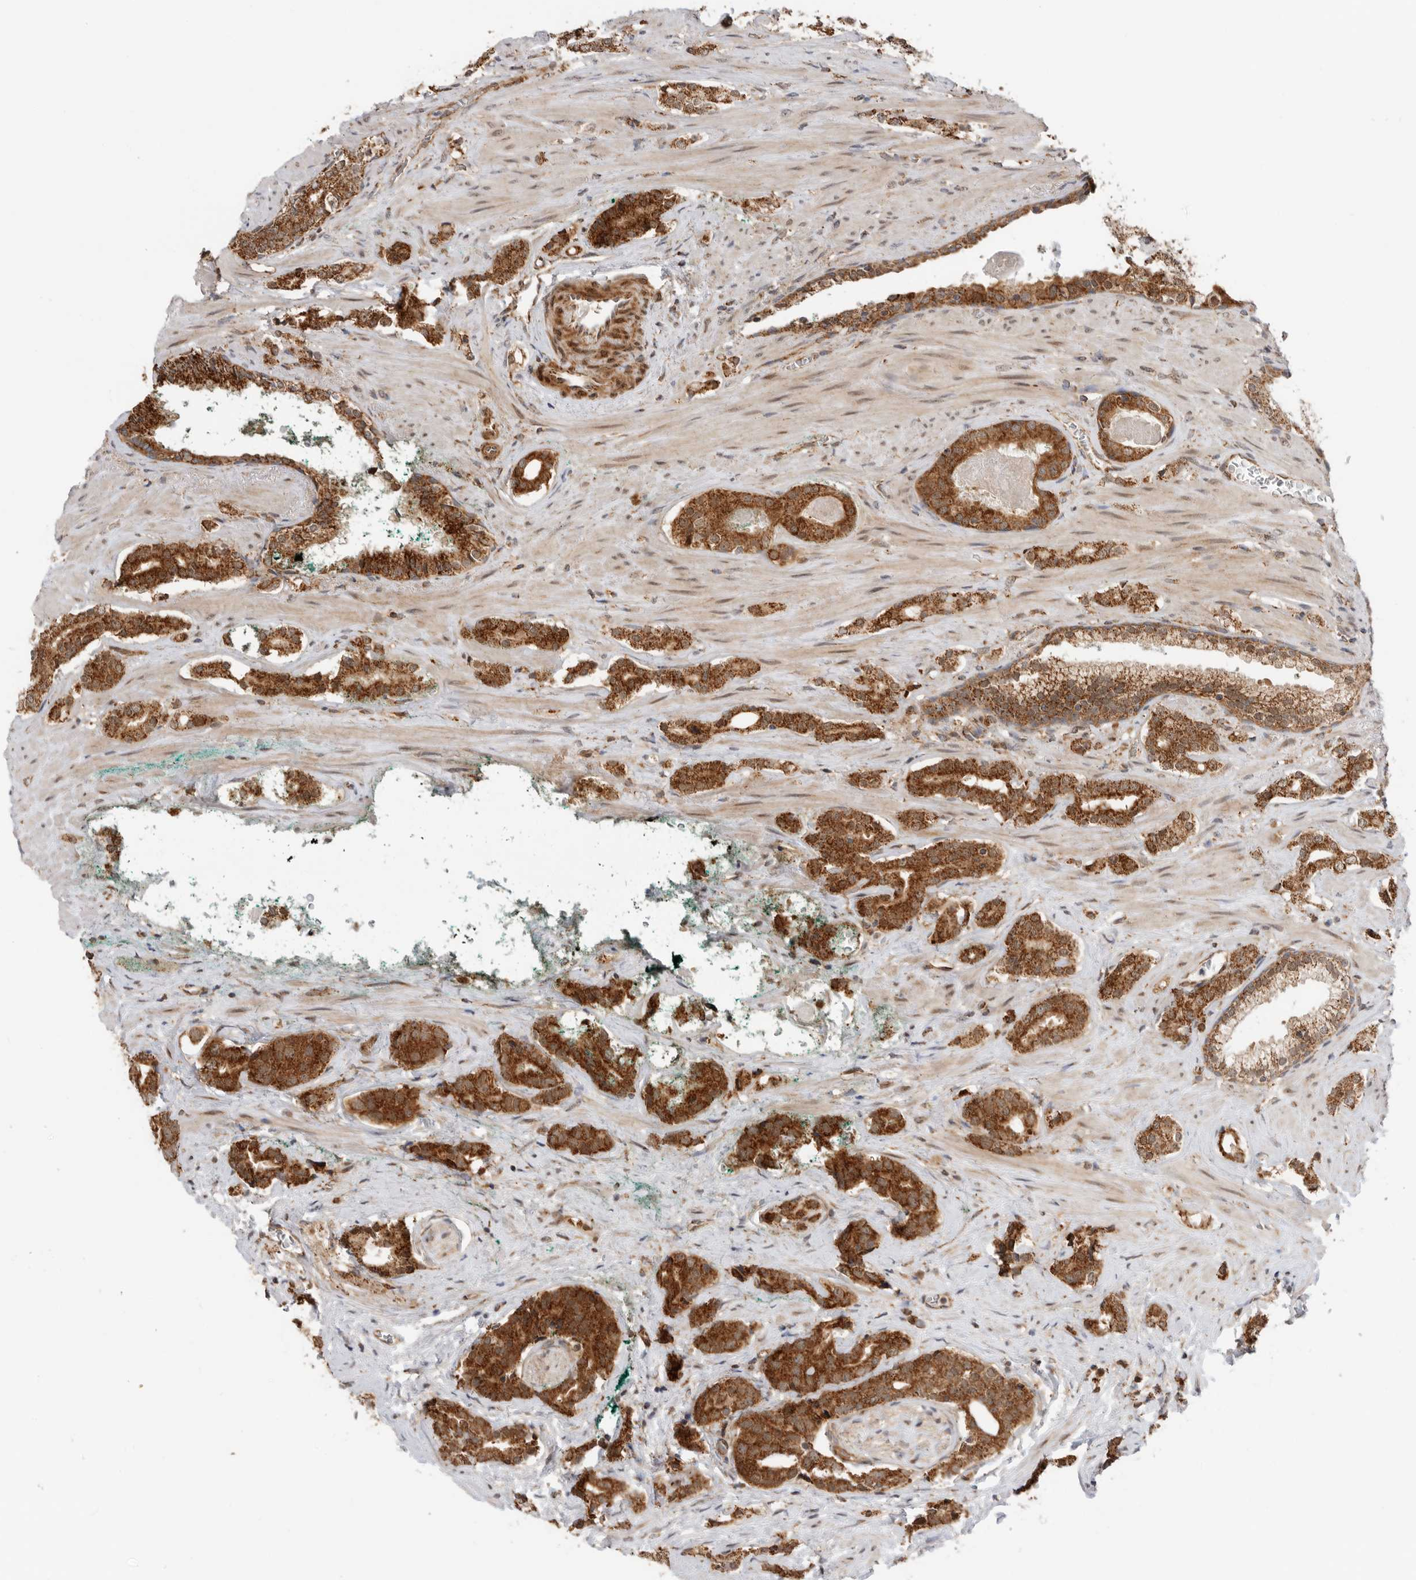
{"staining": {"intensity": "strong", "quantity": ">75%", "location": "cytoplasmic/membranous"}, "tissue": "prostate cancer", "cell_type": "Tumor cells", "image_type": "cancer", "snomed": [{"axis": "morphology", "description": "Adenocarcinoma, High grade"}, {"axis": "topography", "description": "Prostate"}], "caption": "Brown immunohistochemical staining in human prostate cancer (adenocarcinoma (high-grade)) reveals strong cytoplasmic/membranous staining in approximately >75% of tumor cells. The staining is performed using DAB (3,3'-diaminobenzidine) brown chromogen to label protein expression. The nuclei are counter-stained blue using hematoxylin.", "gene": "DCAF8", "patient": {"sex": "male", "age": 71}}